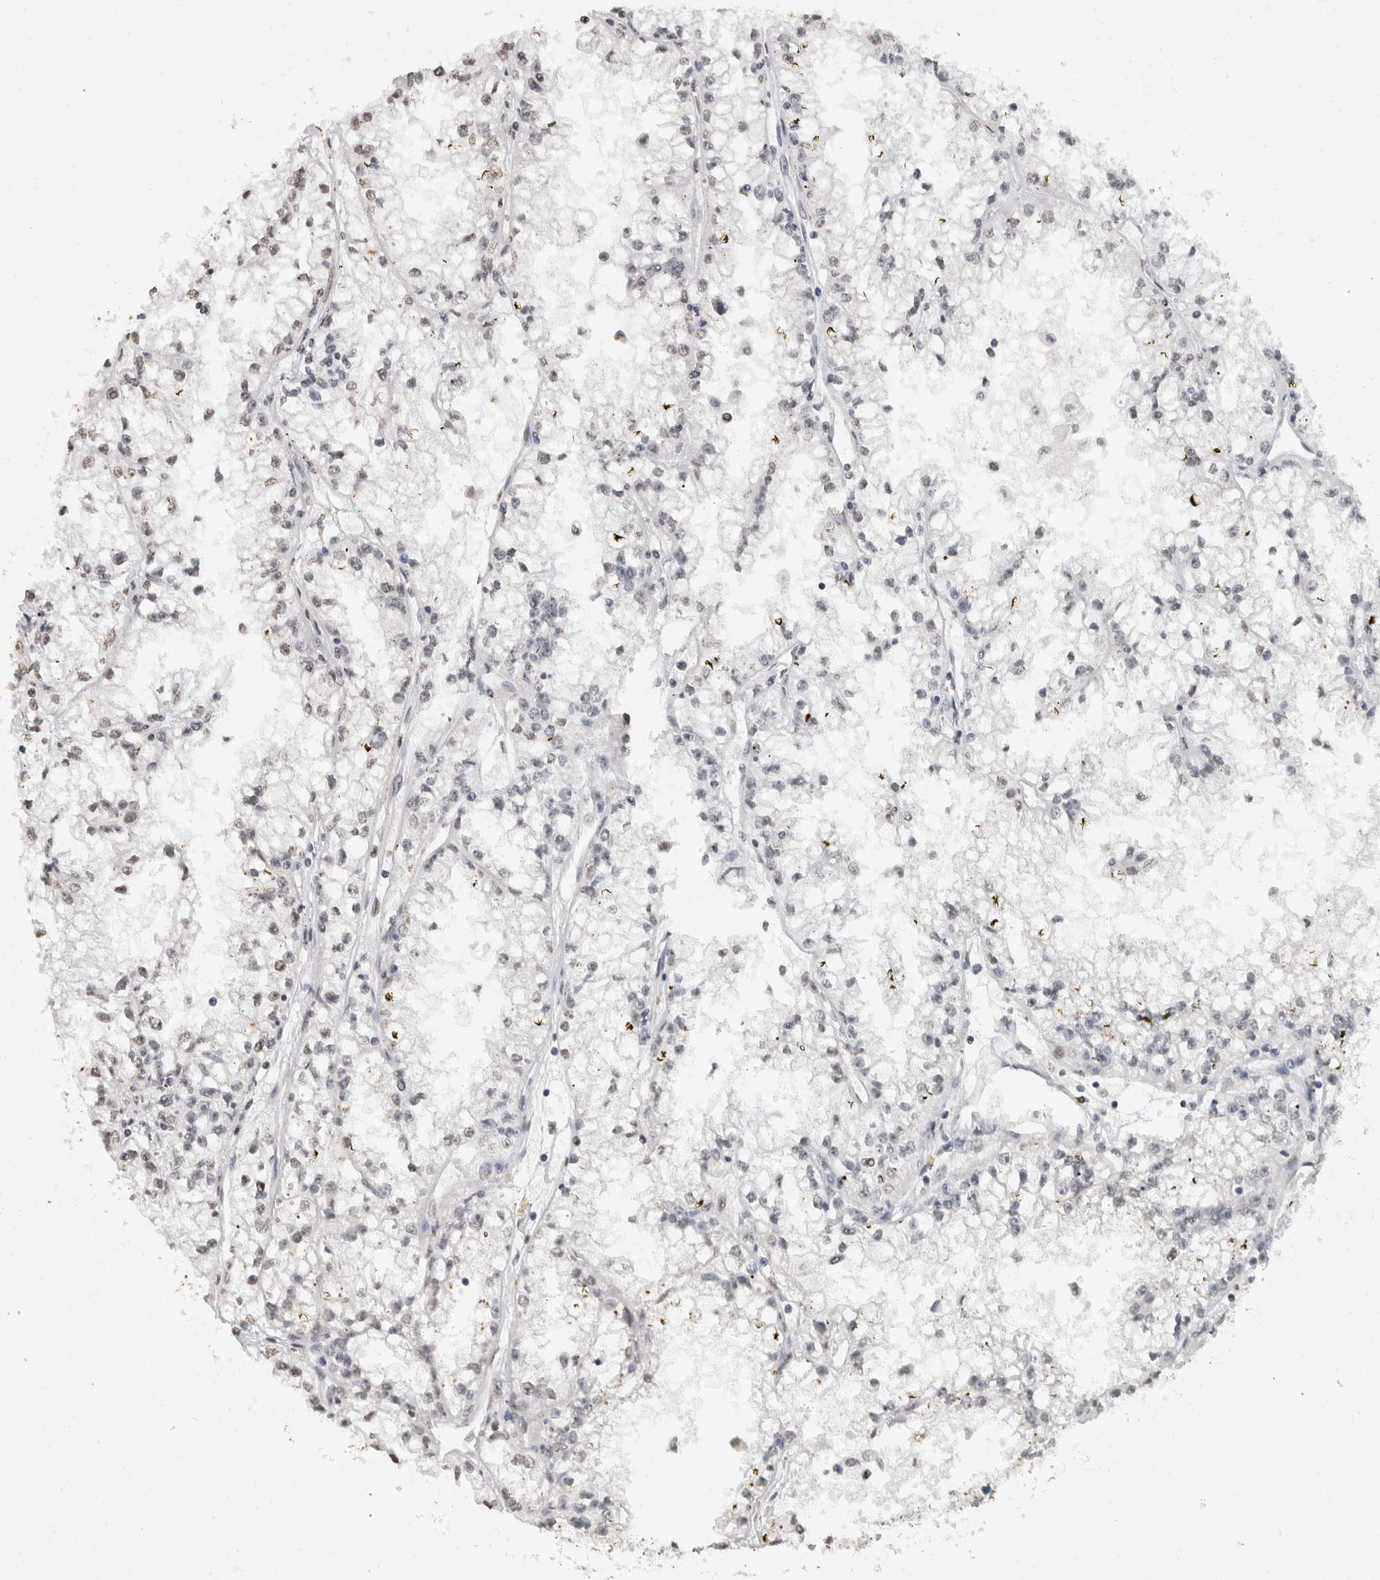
{"staining": {"intensity": "weak", "quantity": "<25%", "location": "nuclear"}, "tissue": "renal cancer", "cell_type": "Tumor cells", "image_type": "cancer", "snomed": [{"axis": "morphology", "description": "Adenocarcinoma, NOS"}, {"axis": "topography", "description": "Kidney"}], "caption": "Tumor cells show no significant expression in renal cancer (adenocarcinoma). Nuclei are stained in blue.", "gene": "CNTN1", "patient": {"sex": "male", "age": 56}}